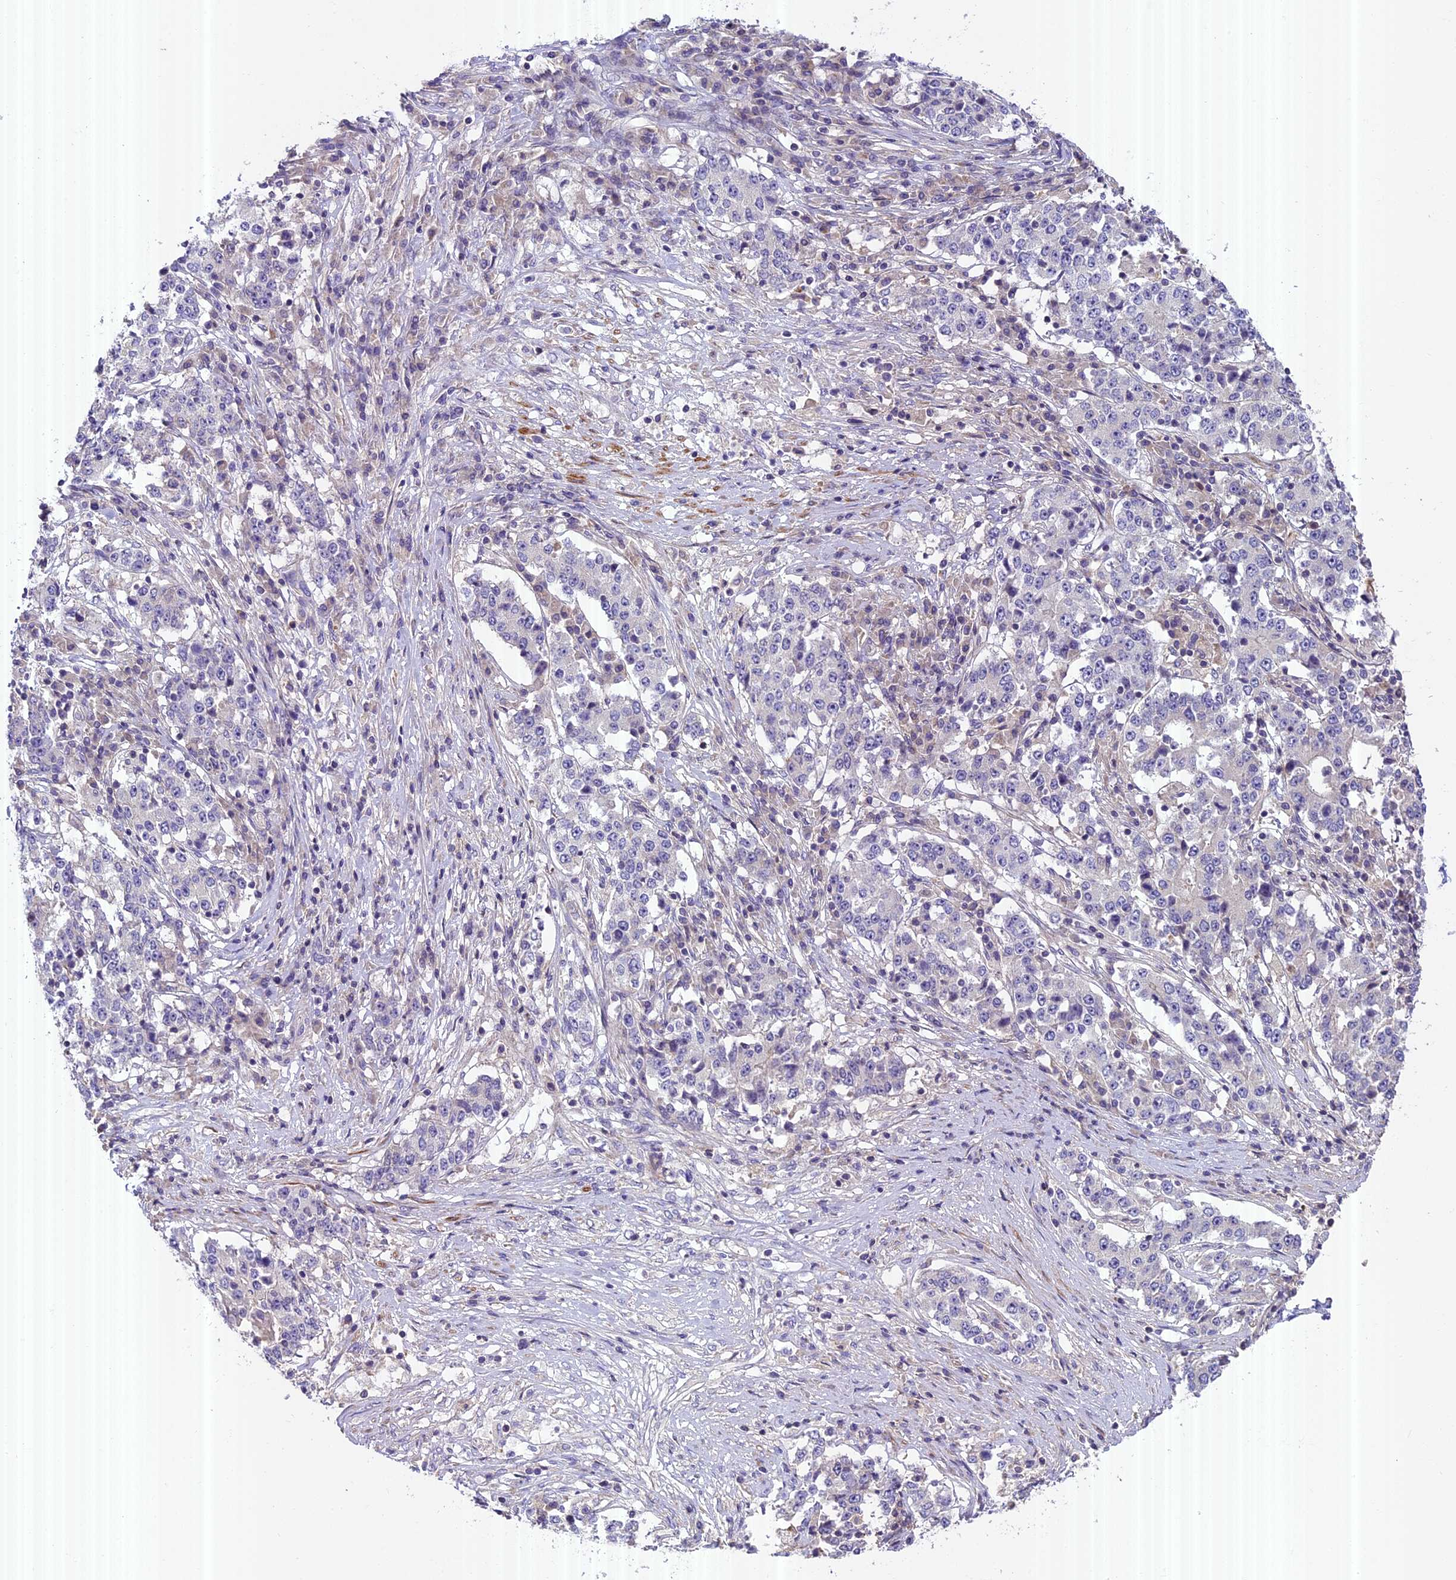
{"staining": {"intensity": "negative", "quantity": "none", "location": "none"}, "tissue": "stomach cancer", "cell_type": "Tumor cells", "image_type": "cancer", "snomed": [{"axis": "morphology", "description": "Adenocarcinoma, NOS"}, {"axis": "topography", "description": "Stomach"}], "caption": "DAB immunohistochemical staining of stomach cancer (adenocarcinoma) displays no significant positivity in tumor cells.", "gene": "FAM98C", "patient": {"sex": "male", "age": 59}}